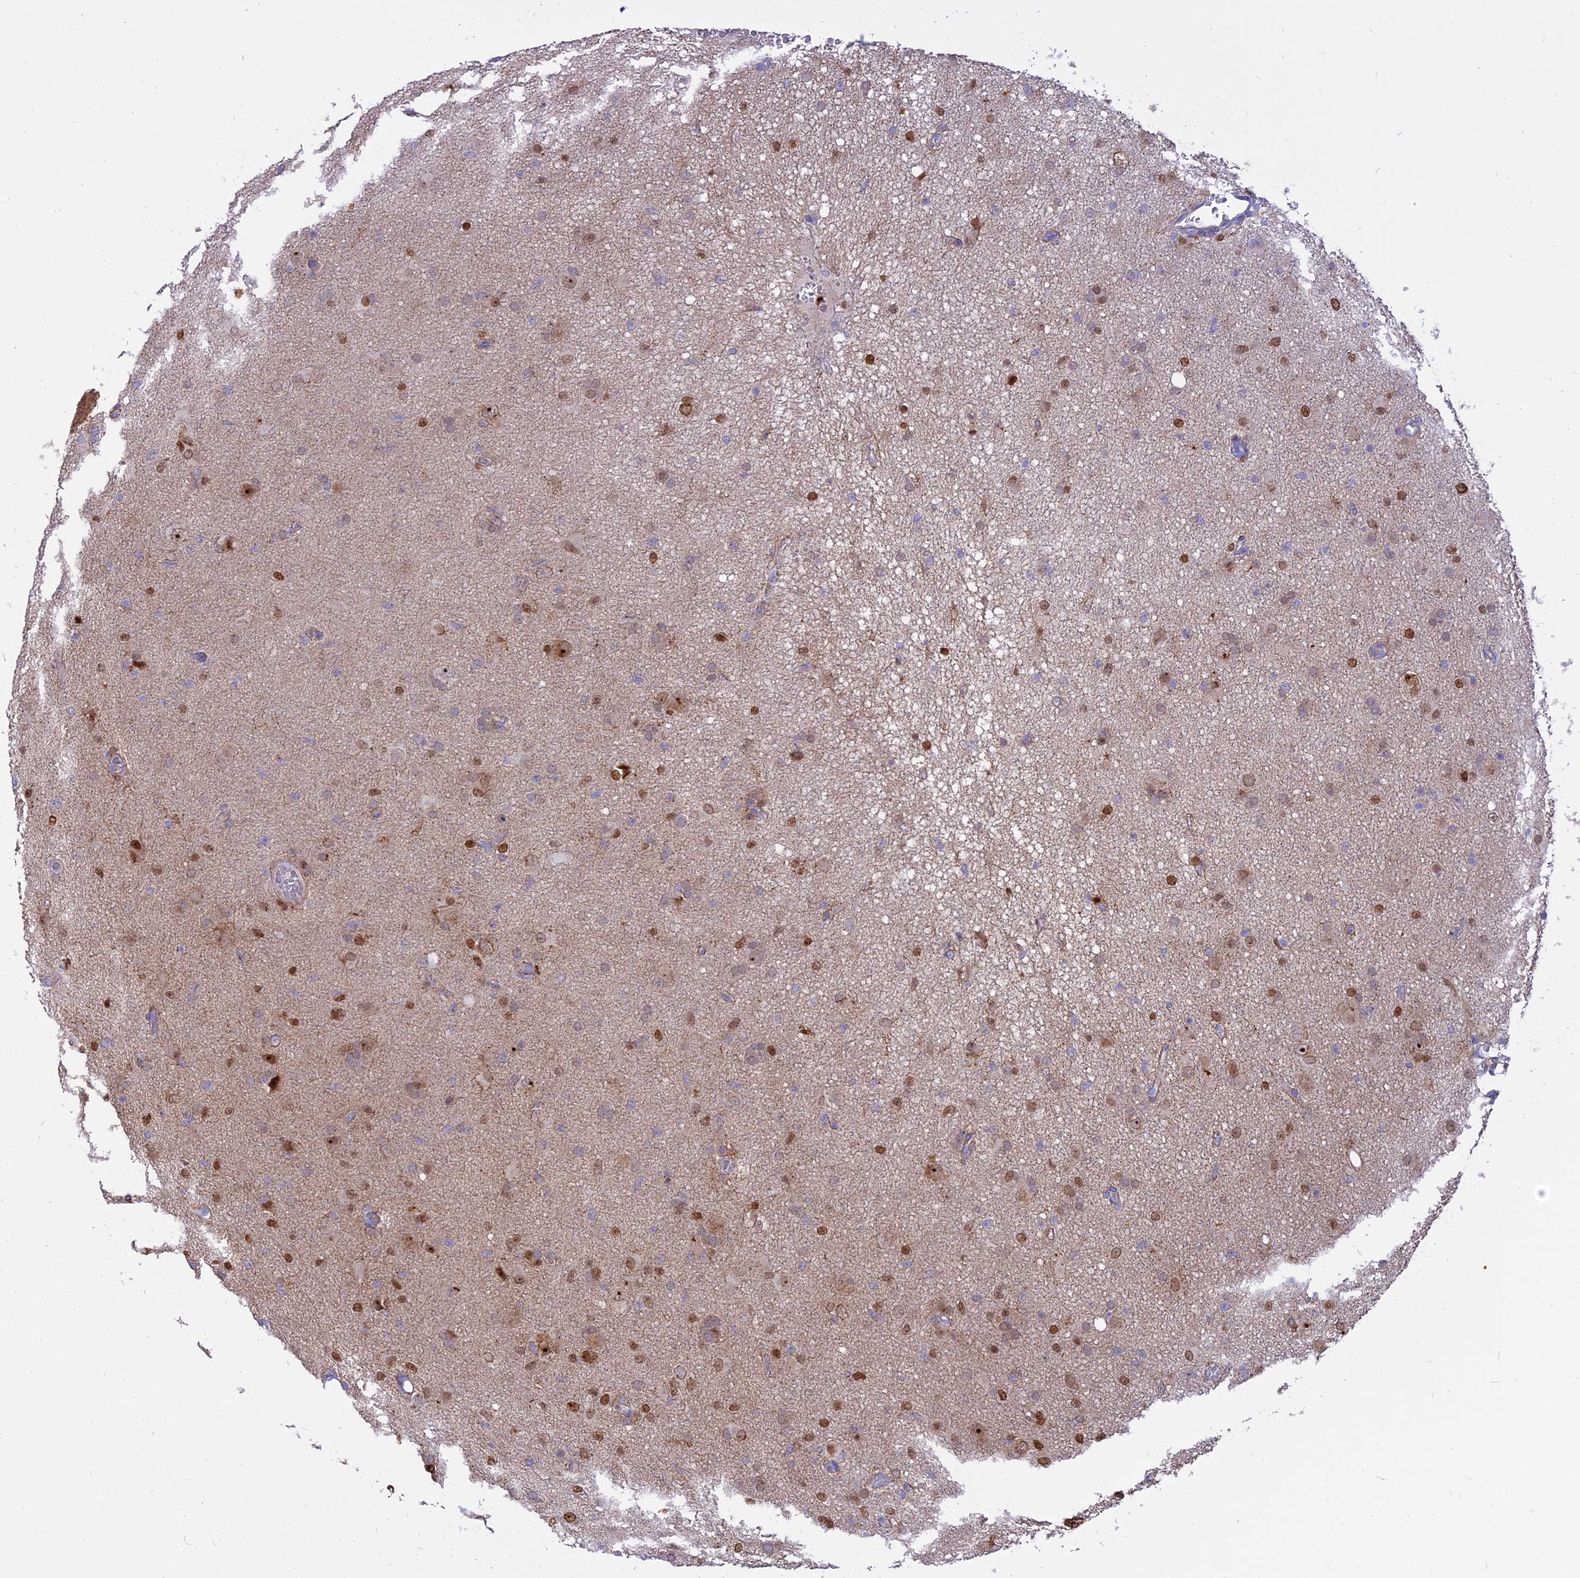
{"staining": {"intensity": "negative", "quantity": "none", "location": "none"}, "tissue": "glioma", "cell_type": "Tumor cells", "image_type": "cancer", "snomed": [{"axis": "morphology", "description": "Glioma, malignant, High grade"}, {"axis": "topography", "description": "Brain"}], "caption": "Immunohistochemical staining of glioma reveals no significant staining in tumor cells.", "gene": "CENPV", "patient": {"sex": "female", "age": 57}}